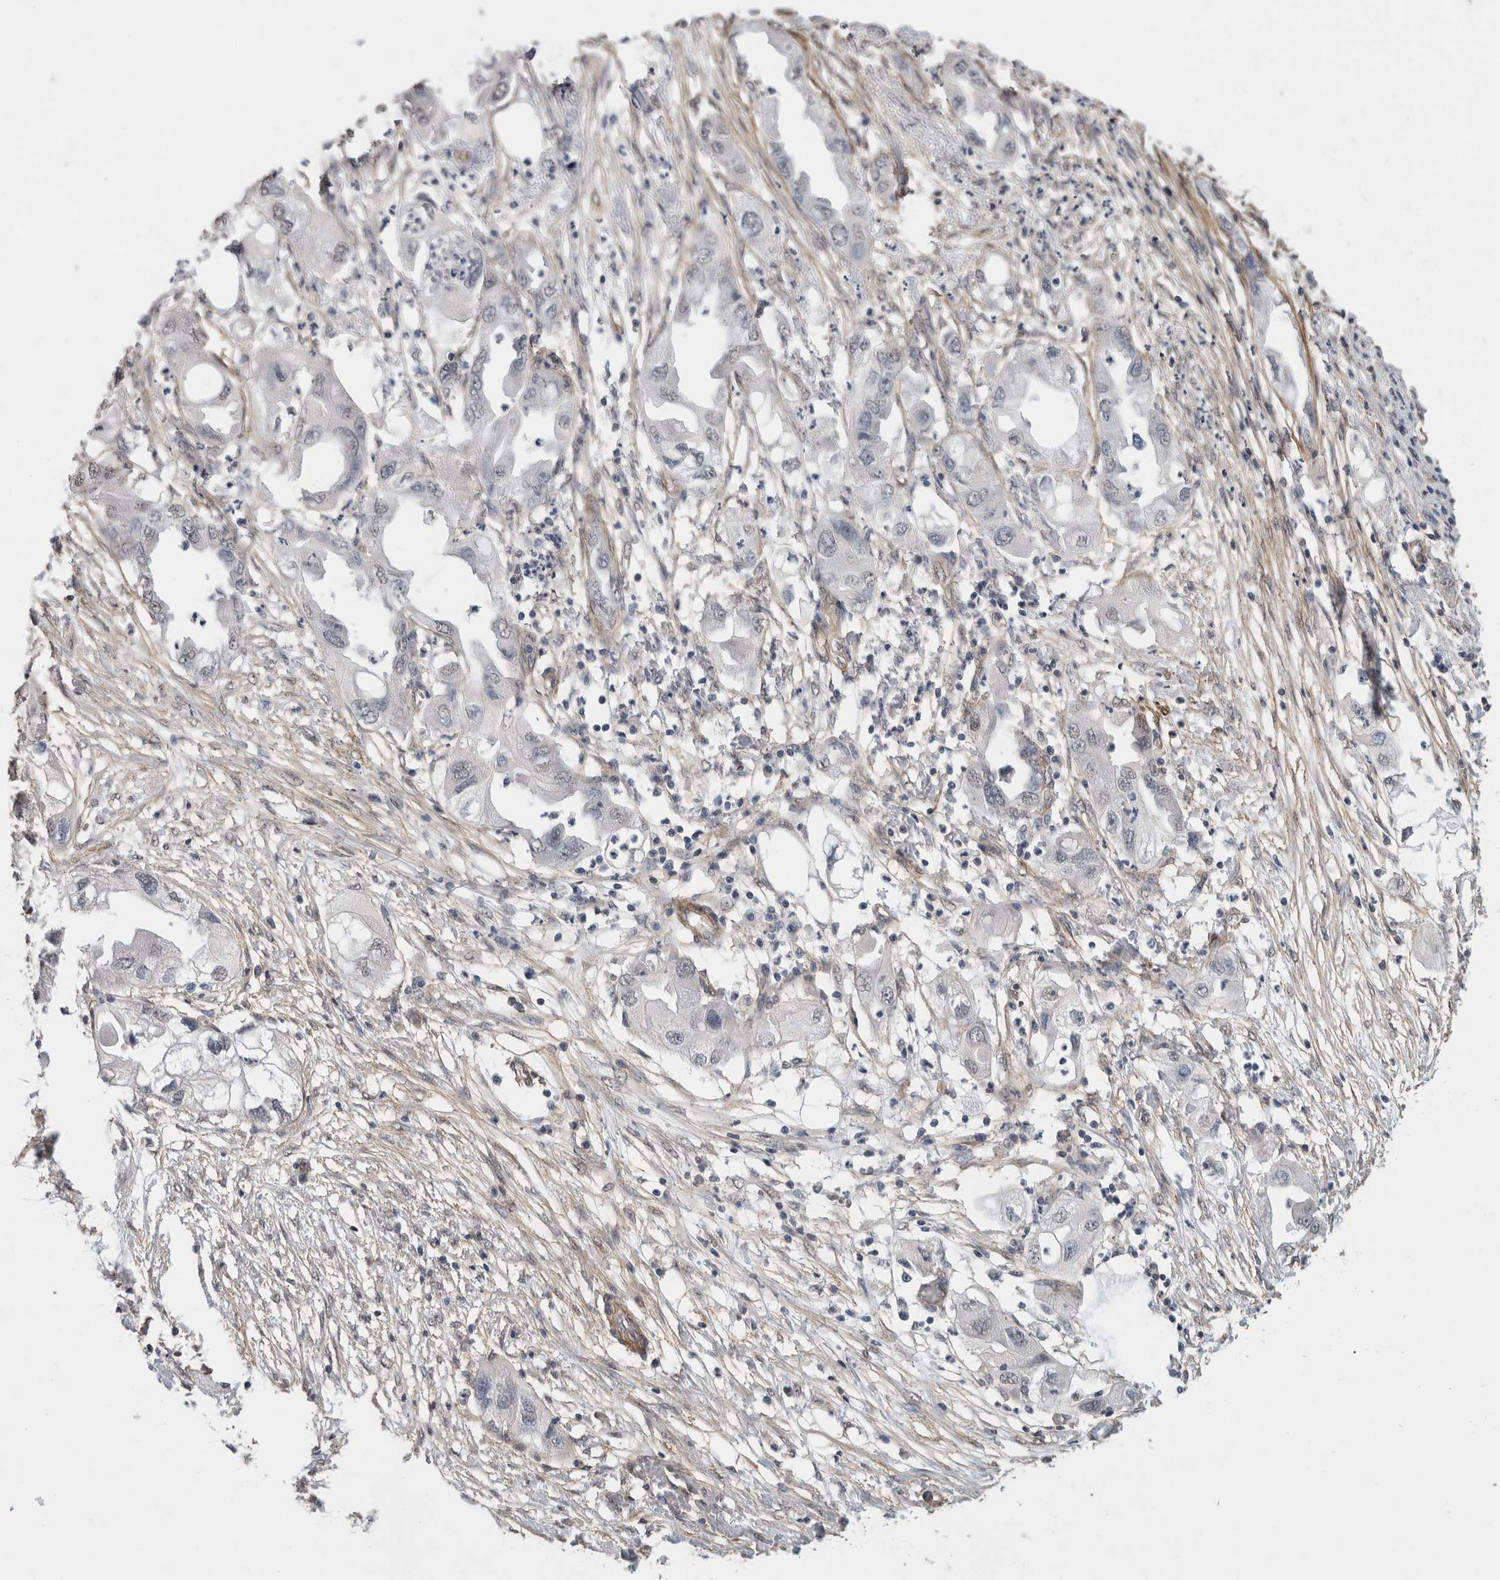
{"staining": {"intensity": "negative", "quantity": "none", "location": "none"}, "tissue": "endometrial cancer", "cell_type": "Tumor cells", "image_type": "cancer", "snomed": [{"axis": "morphology", "description": "Adenocarcinoma, NOS"}, {"axis": "morphology", "description": "Adenocarcinoma, metastatic, NOS"}, {"axis": "topography", "description": "Adipose tissue"}, {"axis": "topography", "description": "Endometrium"}], "caption": "There is no significant staining in tumor cells of endometrial cancer (adenocarcinoma).", "gene": "RECK", "patient": {"sex": "female", "age": 67}}